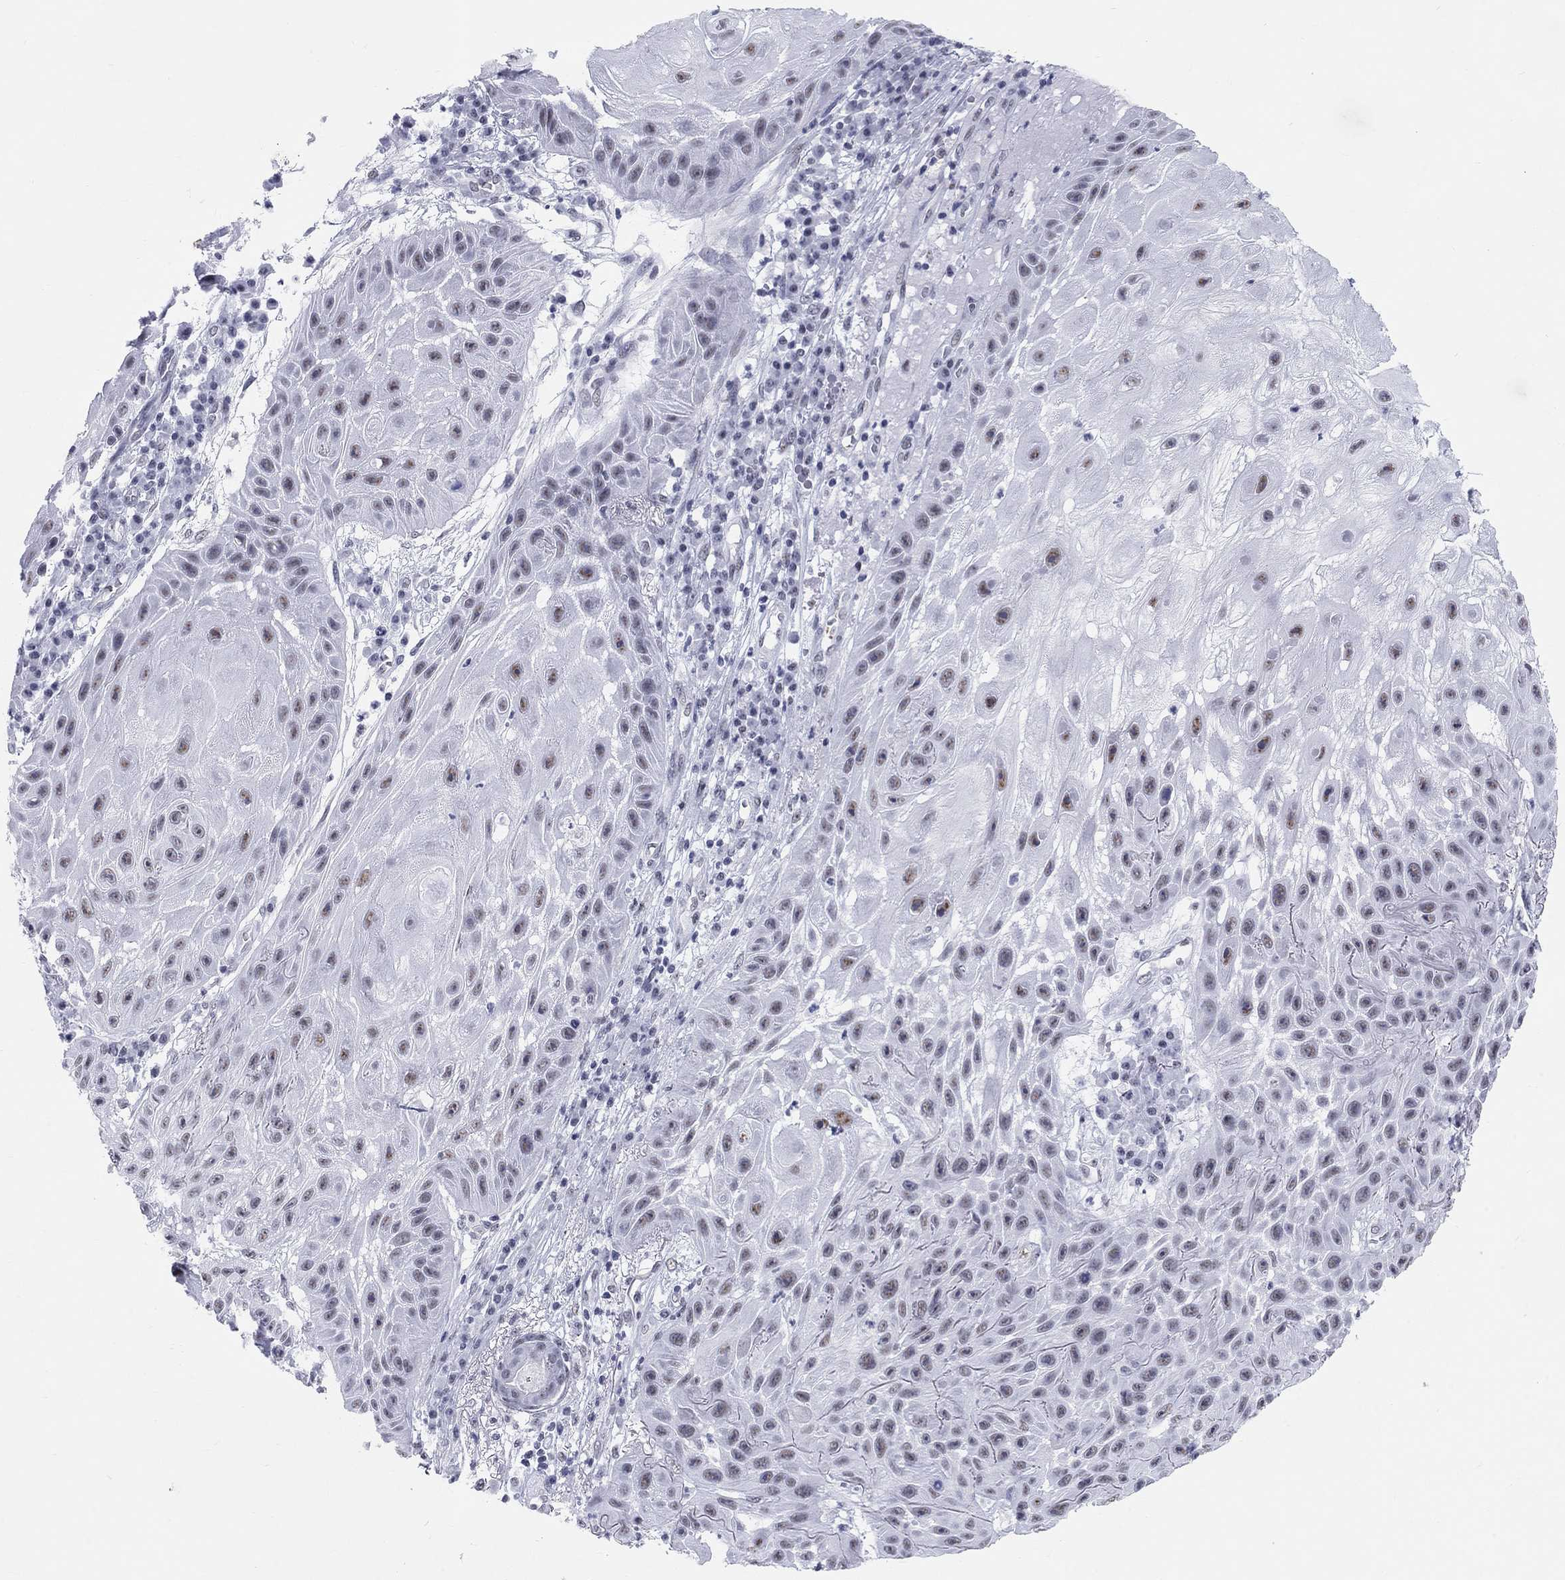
{"staining": {"intensity": "weak", "quantity": "<25%", "location": "nuclear"}, "tissue": "skin cancer", "cell_type": "Tumor cells", "image_type": "cancer", "snomed": [{"axis": "morphology", "description": "Normal tissue, NOS"}, {"axis": "morphology", "description": "Squamous cell carcinoma, NOS"}, {"axis": "topography", "description": "Skin"}], "caption": "This micrograph is of skin squamous cell carcinoma stained with immunohistochemistry (IHC) to label a protein in brown with the nuclei are counter-stained blue. There is no expression in tumor cells.", "gene": "DMTN", "patient": {"sex": "male", "age": 79}}